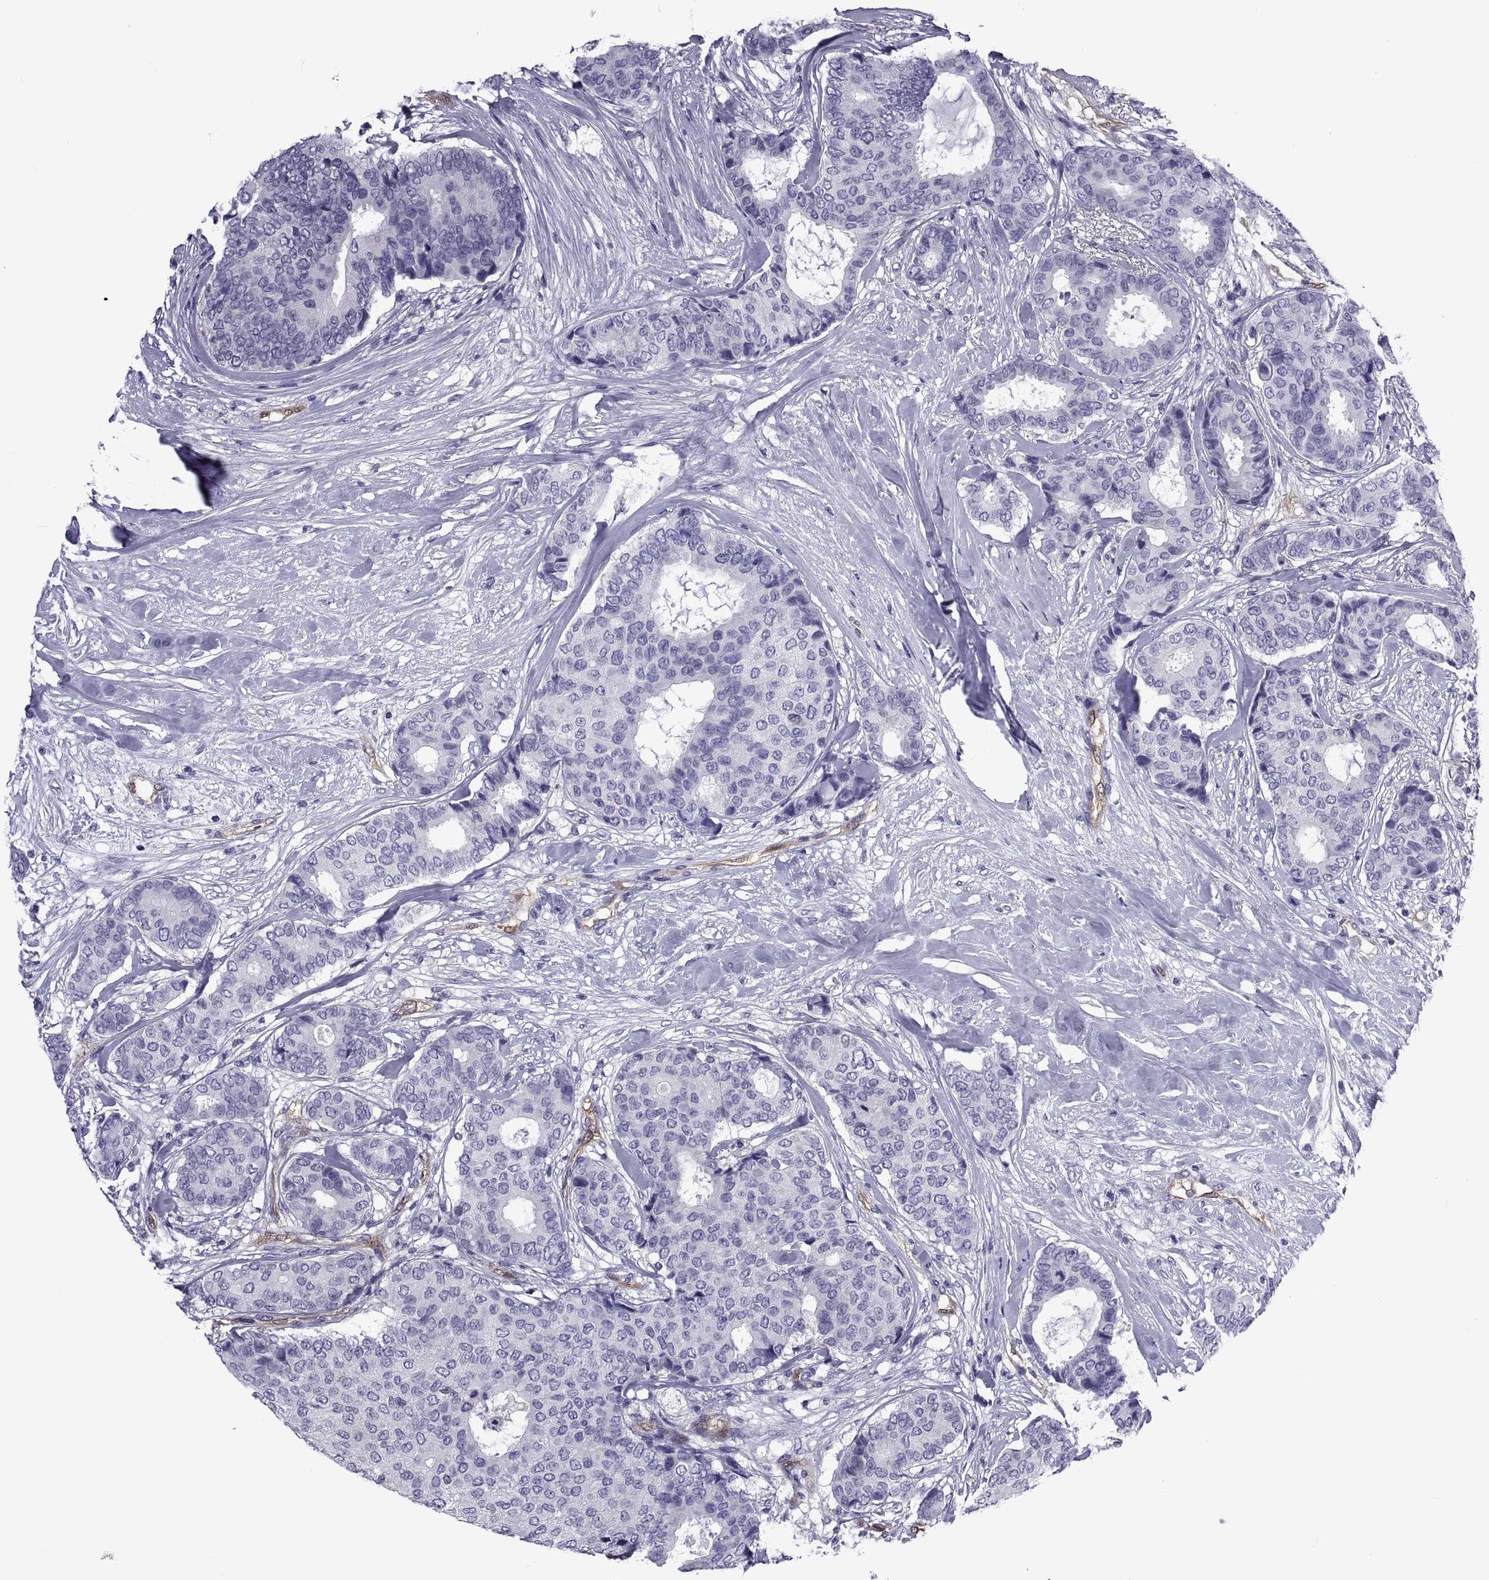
{"staining": {"intensity": "negative", "quantity": "none", "location": "none"}, "tissue": "breast cancer", "cell_type": "Tumor cells", "image_type": "cancer", "snomed": [{"axis": "morphology", "description": "Duct carcinoma"}, {"axis": "topography", "description": "Breast"}], "caption": "IHC histopathology image of neoplastic tissue: human intraductal carcinoma (breast) stained with DAB exhibits no significant protein positivity in tumor cells. (DAB (3,3'-diaminobenzidine) IHC with hematoxylin counter stain).", "gene": "LCN9", "patient": {"sex": "female", "age": 75}}